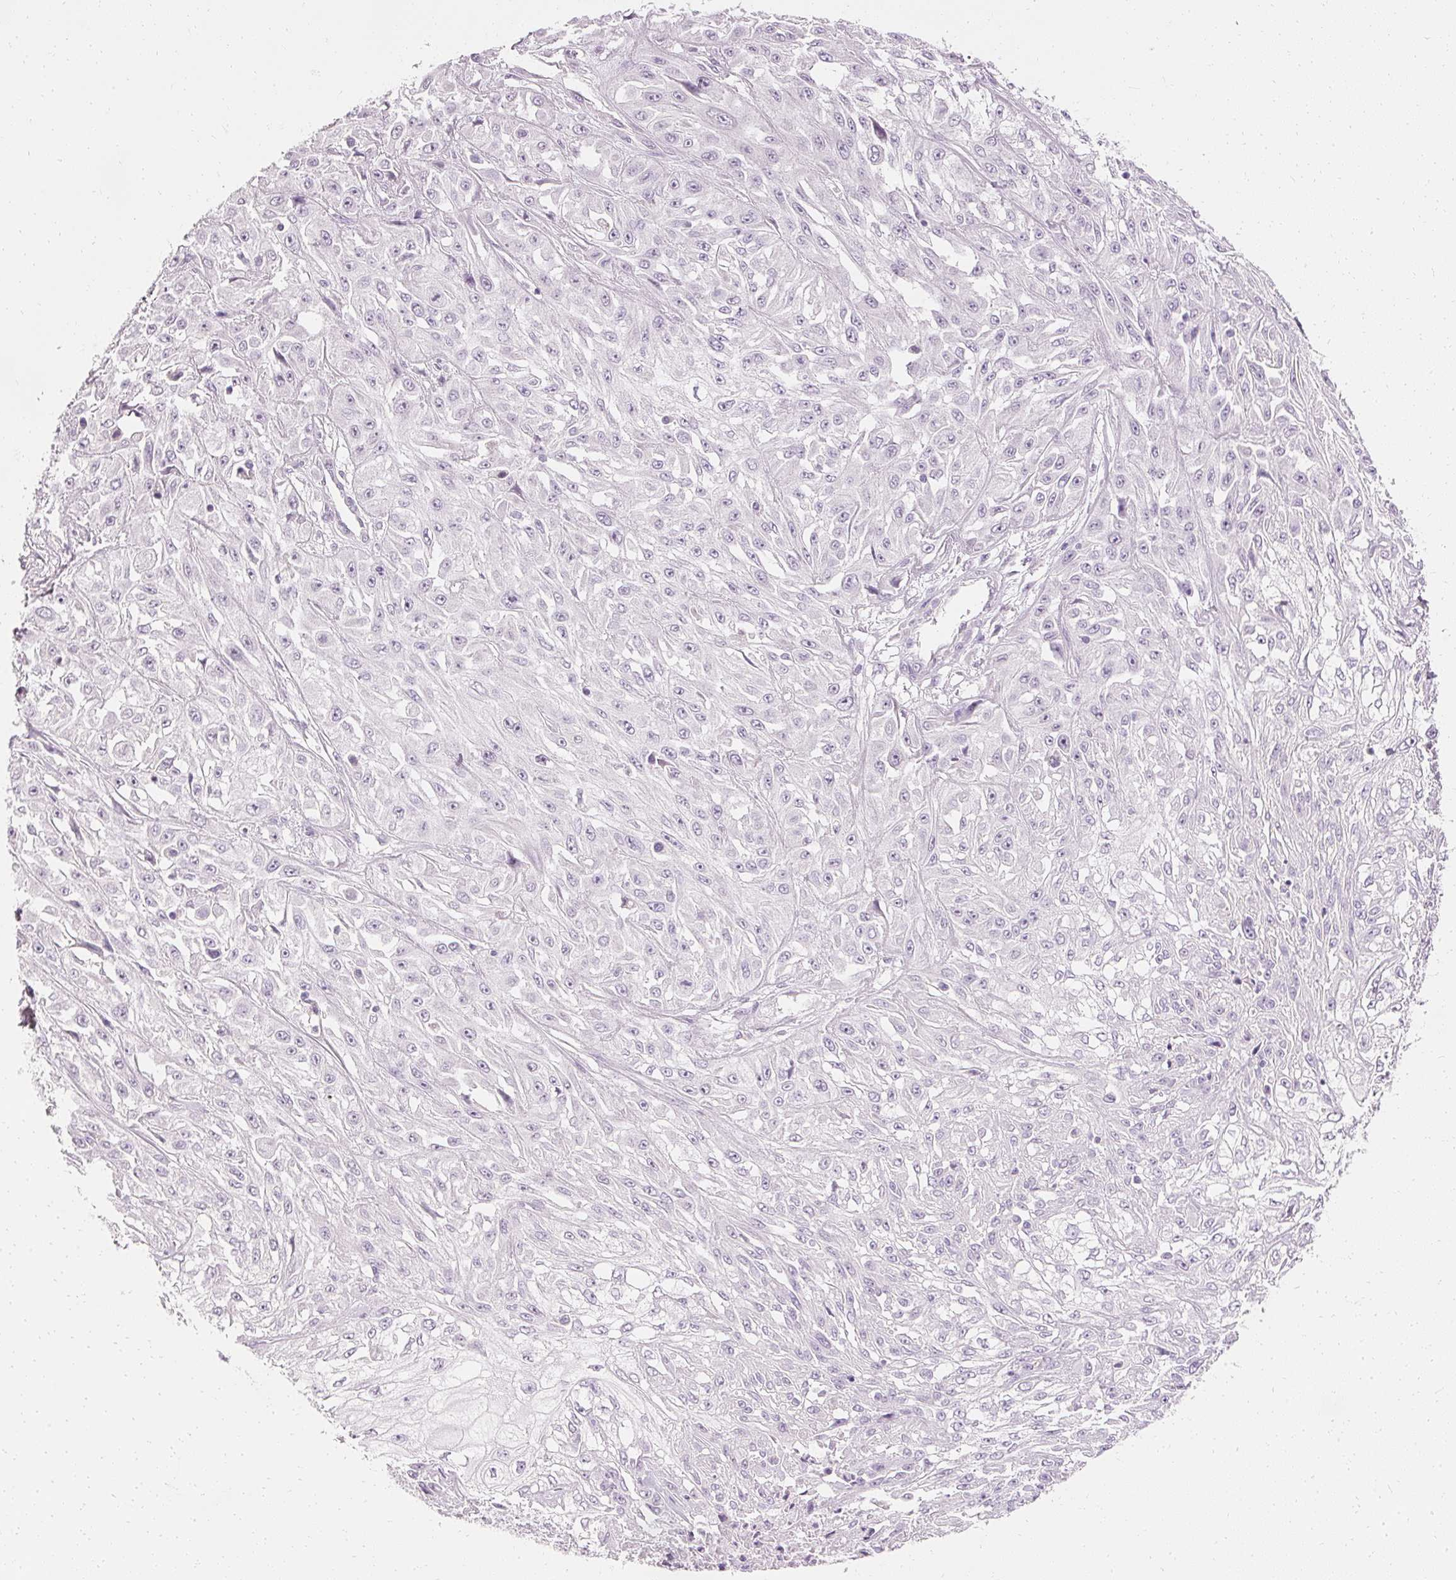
{"staining": {"intensity": "negative", "quantity": "none", "location": "none"}, "tissue": "skin cancer", "cell_type": "Tumor cells", "image_type": "cancer", "snomed": [{"axis": "morphology", "description": "Squamous cell carcinoma, NOS"}, {"axis": "morphology", "description": "Squamous cell carcinoma, metastatic, NOS"}, {"axis": "topography", "description": "Skin"}, {"axis": "topography", "description": "Lymph node"}], "caption": "This is an IHC histopathology image of skin cancer. There is no positivity in tumor cells.", "gene": "ELAVL3", "patient": {"sex": "male", "age": 75}}